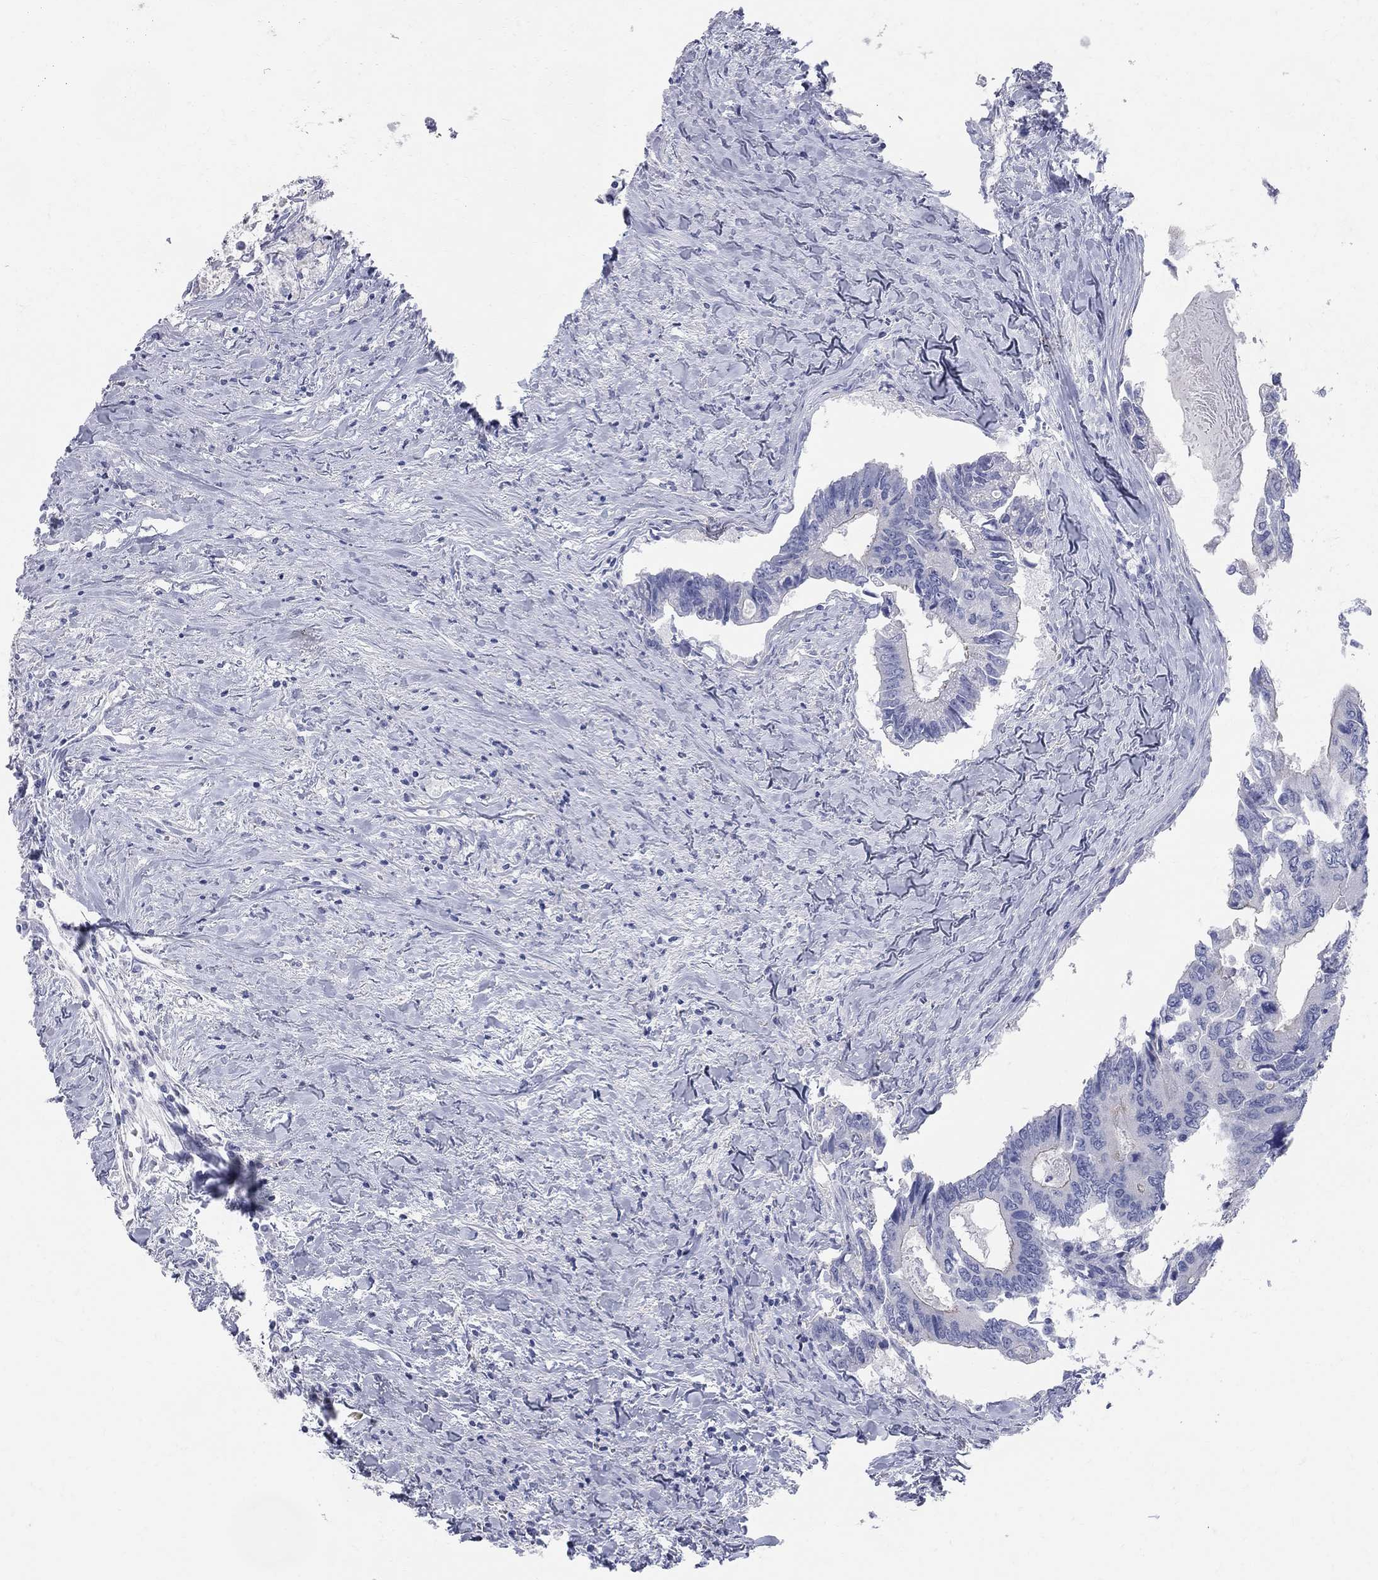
{"staining": {"intensity": "negative", "quantity": "none", "location": "none"}, "tissue": "colorectal cancer", "cell_type": "Tumor cells", "image_type": "cancer", "snomed": [{"axis": "morphology", "description": "Adenocarcinoma, NOS"}, {"axis": "topography", "description": "Colon"}], "caption": "Immunohistochemical staining of colorectal adenocarcinoma displays no significant staining in tumor cells.", "gene": "AOX1", "patient": {"sex": "male", "age": 53}}